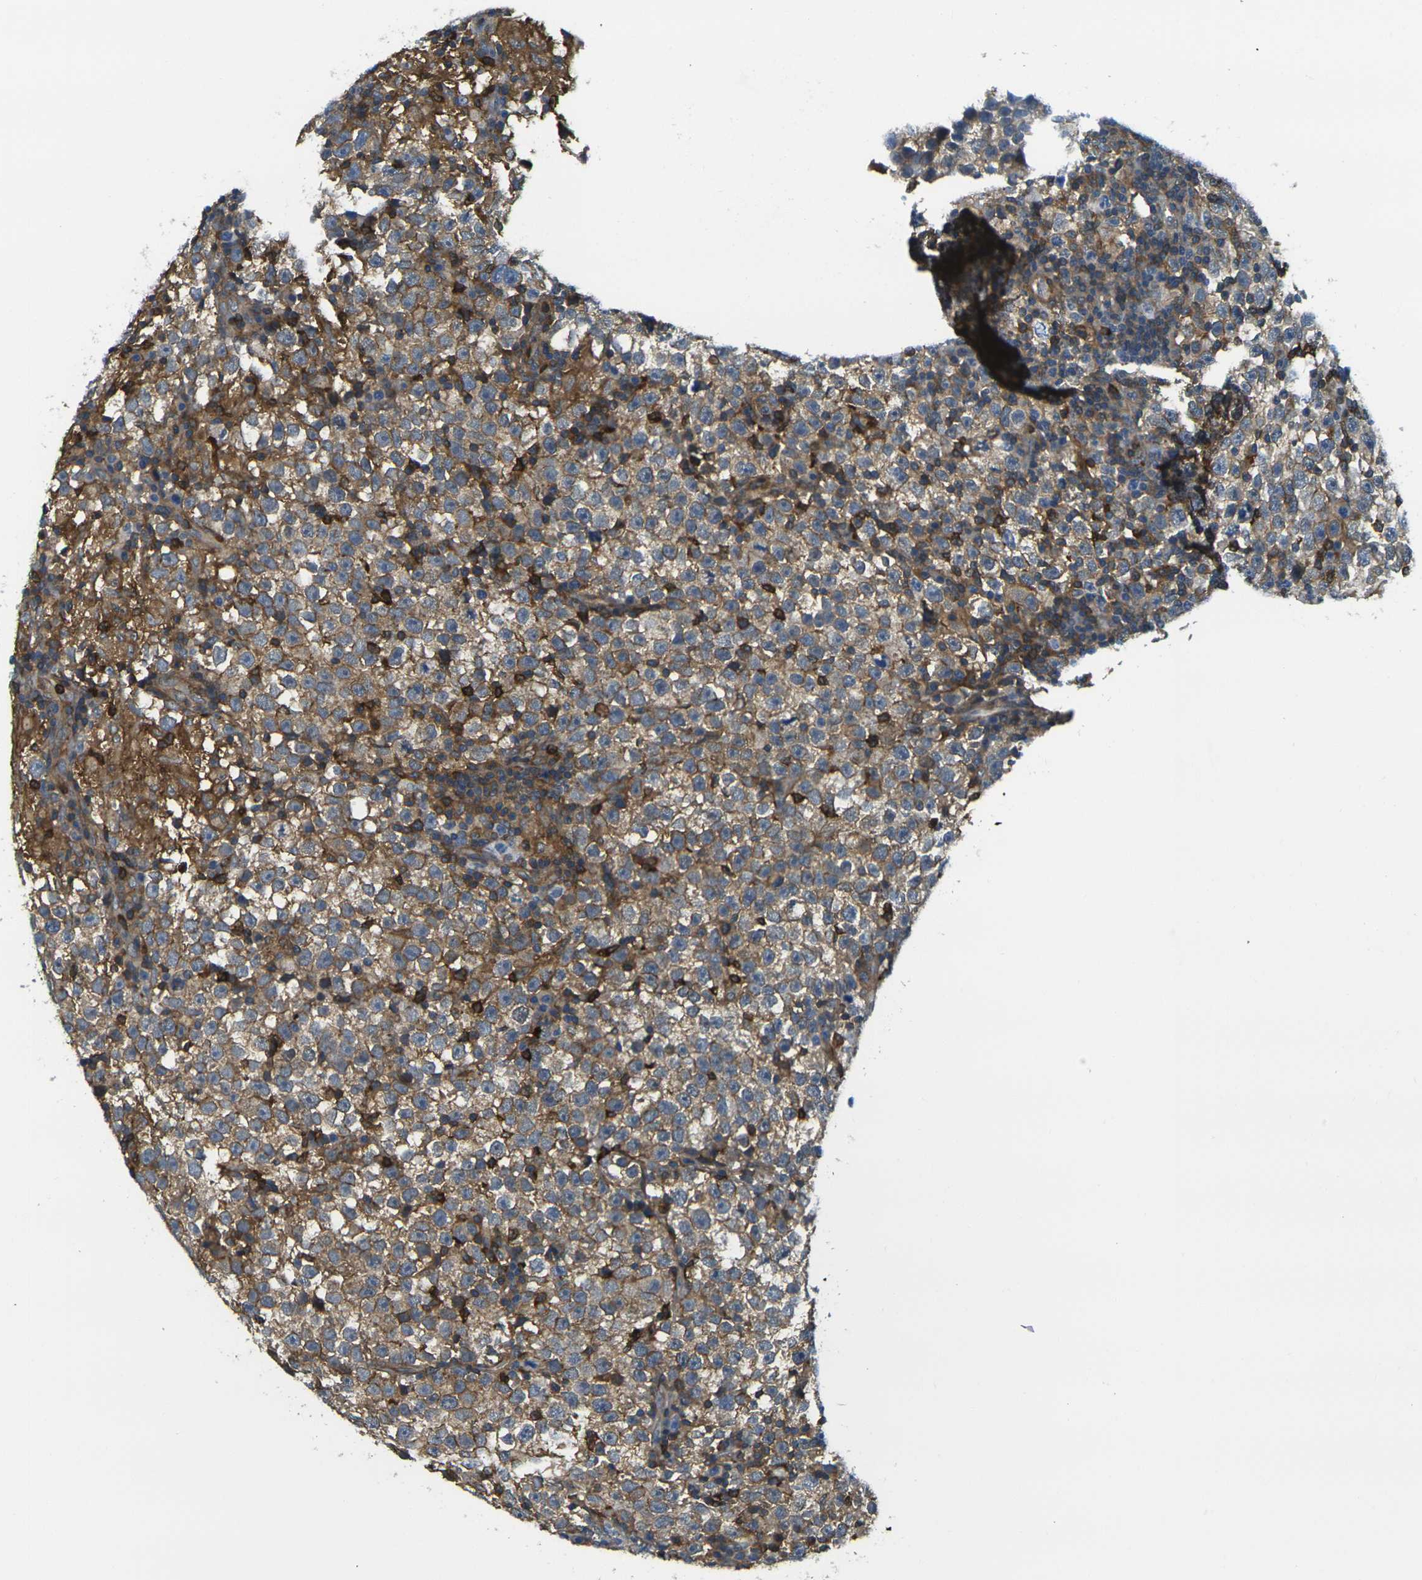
{"staining": {"intensity": "moderate", "quantity": "25%-75%", "location": "cytoplasmic/membranous"}, "tissue": "testis cancer", "cell_type": "Tumor cells", "image_type": "cancer", "snomed": [{"axis": "morphology", "description": "Seminoma, NOS"}, {"axis": "topography", "description": "Testis"}], "caption": "This image reveals IHC staining of testis seminoma, with medium moderate cytoplasmic/membranous staining in about 25%-75% of tumor cells.", "gene": "LASP1", "patient": {"sex": "male", "age": 43}}